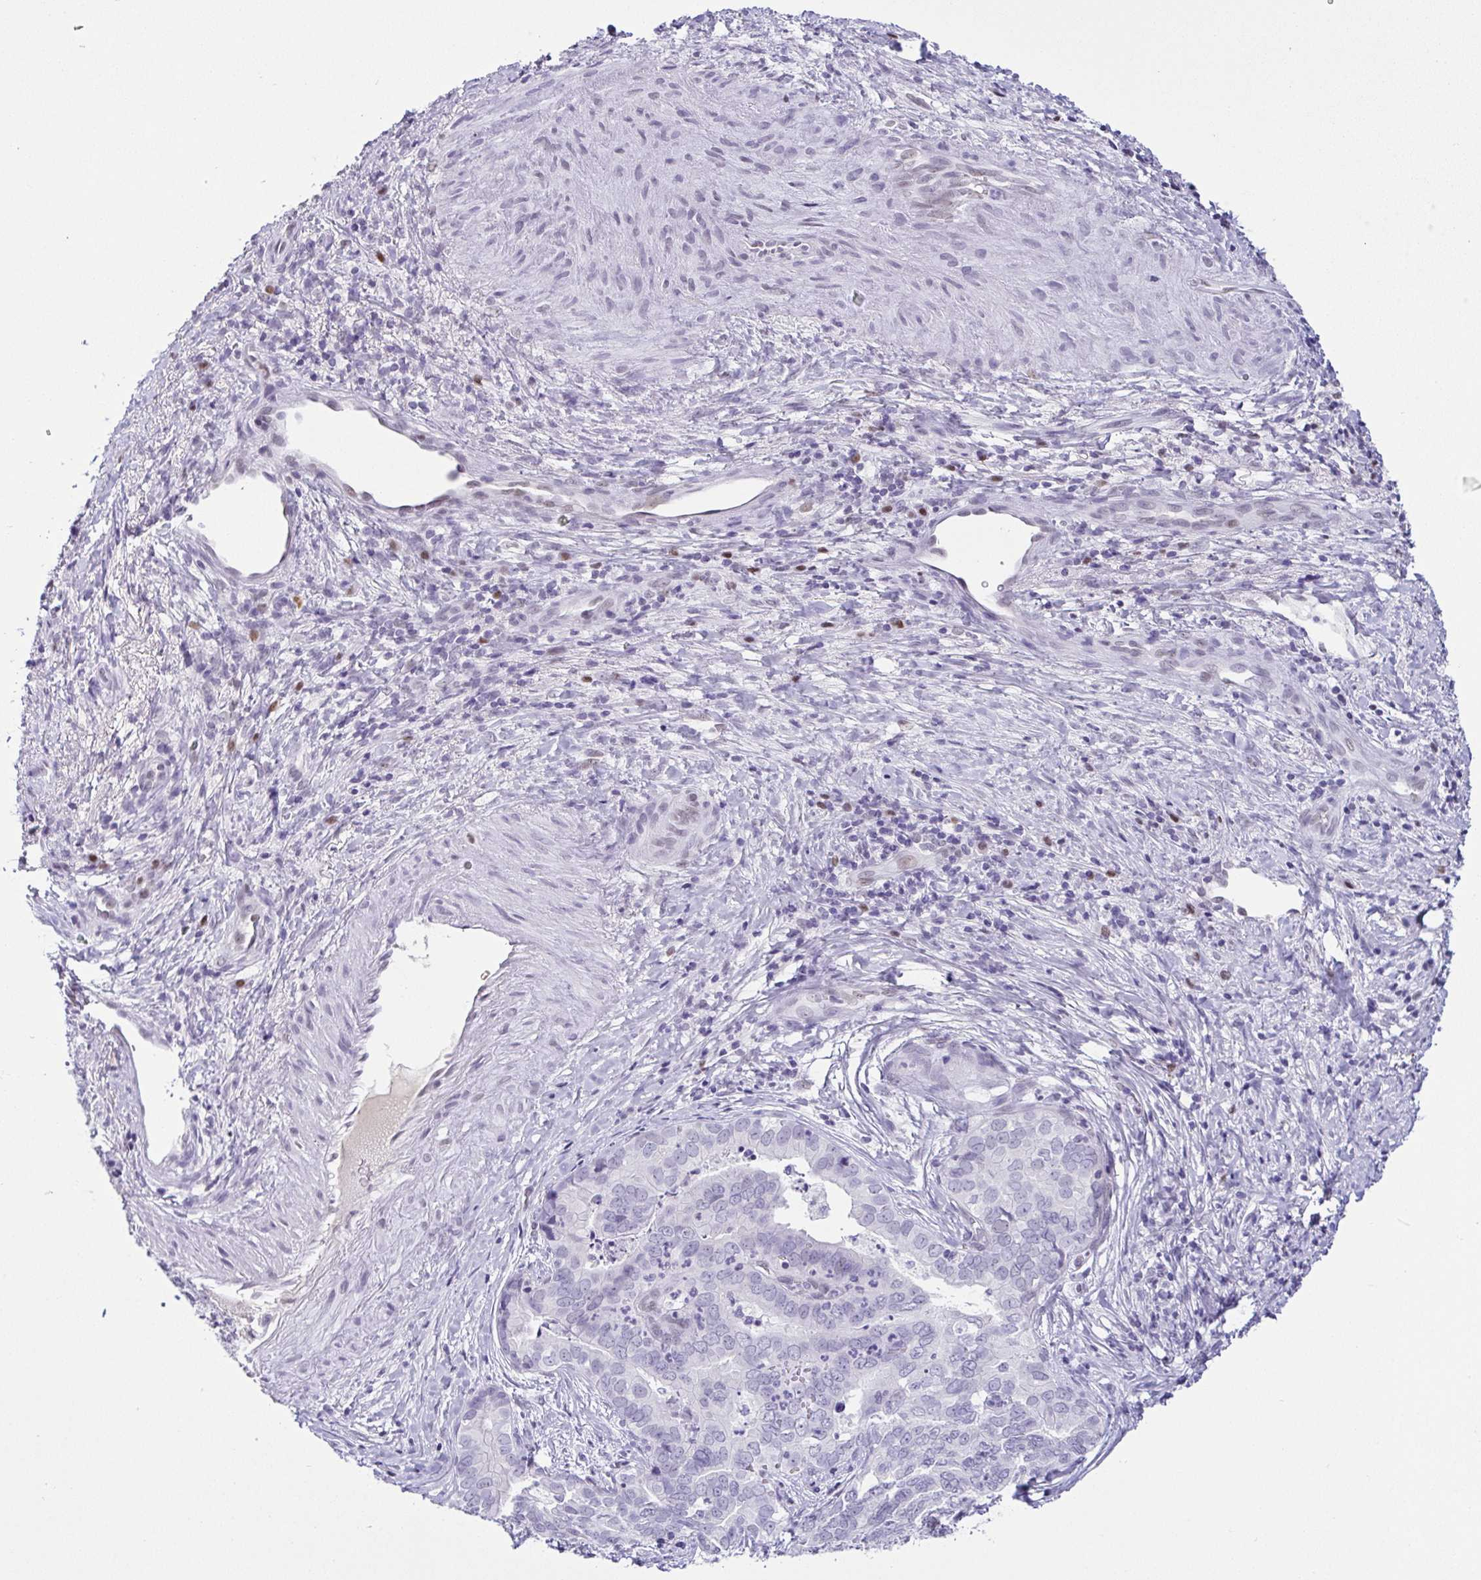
{"staining": {"intensity": "negative", "quantity": "none", "location": "none"}, "tissue": "liver cancer", "cell_type": "Tumor cells", "image_type": "cancer", "snomed": [{"axis": "morphology", "description": "Cholangiocarcinoma"}, {"axis": "topography", "description": "Liver"}], "caption": "Micrograph shows no protein positivity in tumor cells of liver cholangiocarcinoma tissue.", "gene": "TCF3", "patient": {"sex": "female", "age": 64}}